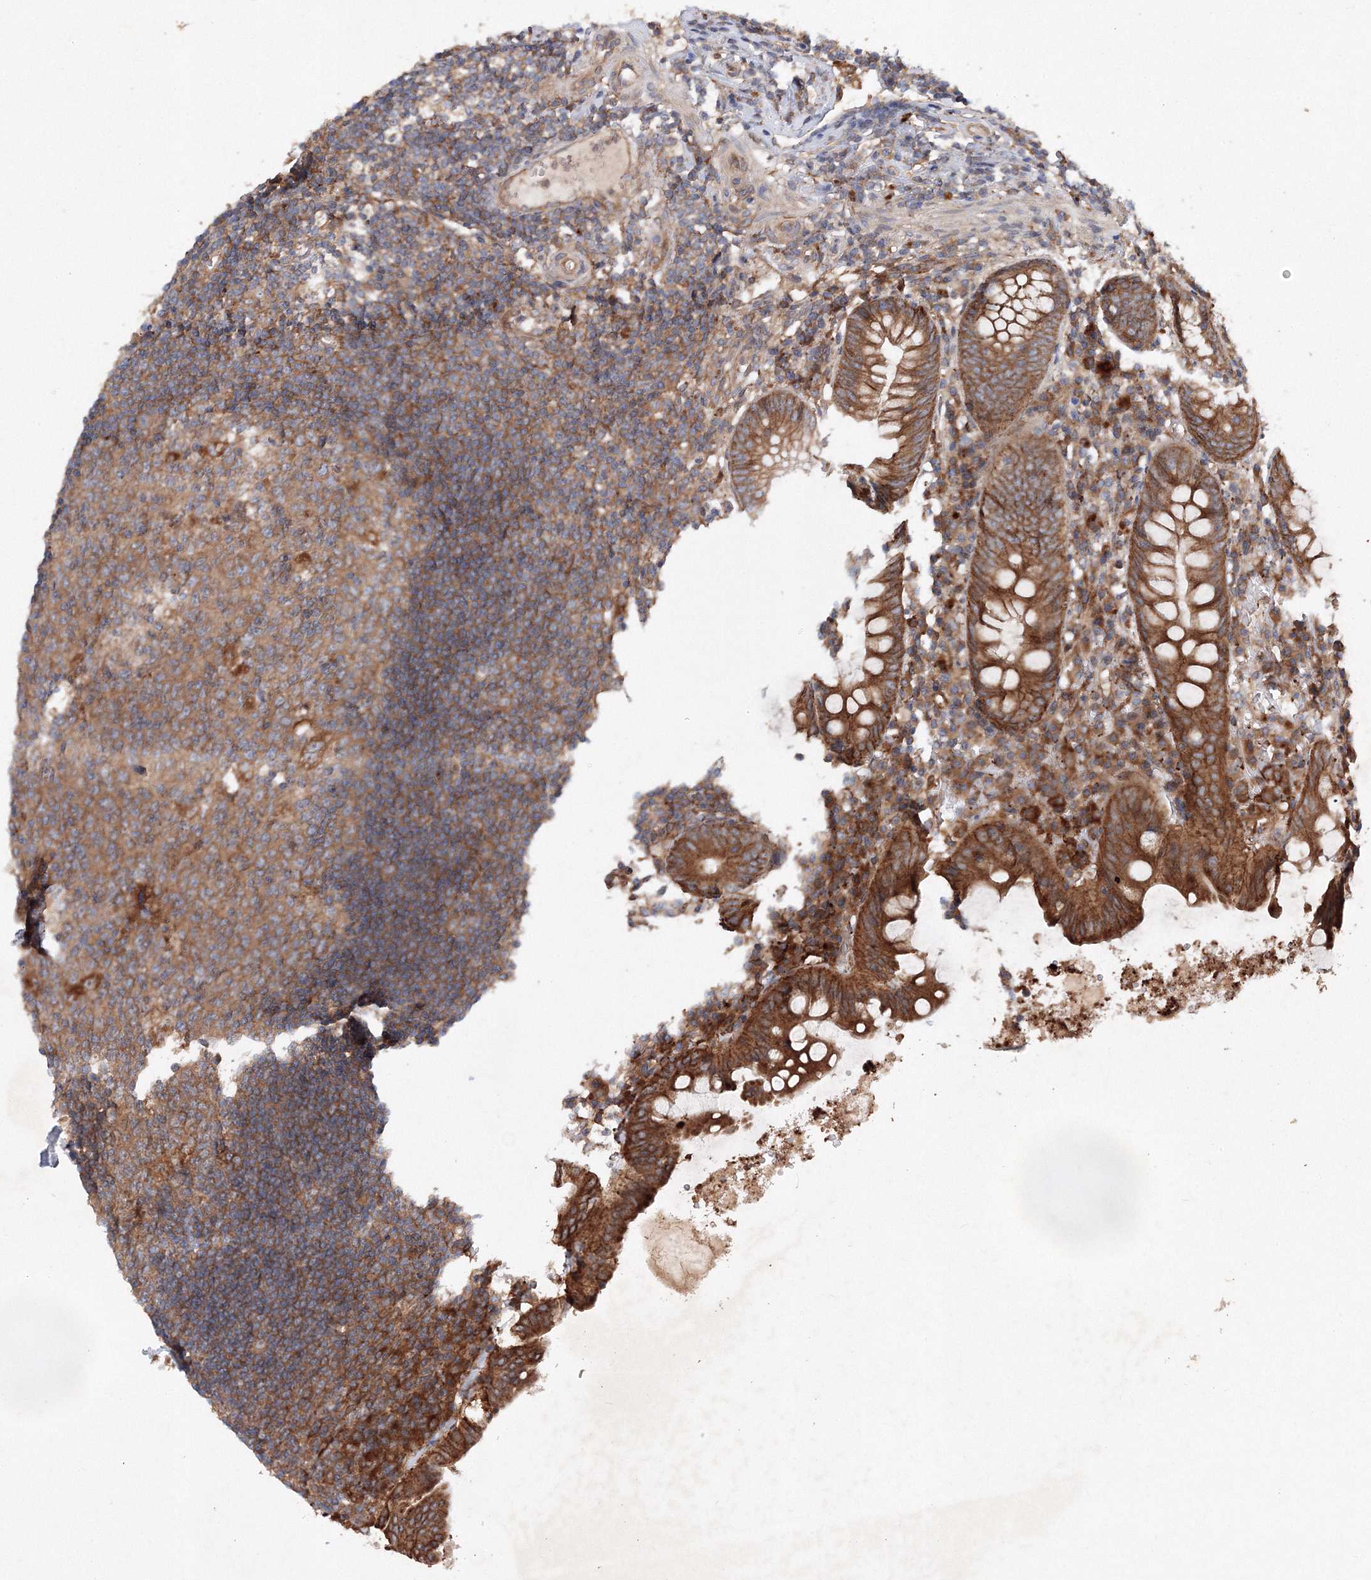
{"staining": {"intensity": "strong", "quantity": ">75%", "location": "cytoplasmic/membranous"}, "tissue": "appendix", "cell_type": "Glandular cells", "image_type": "normal", "snomed": [{"axis": "morphology", "description": "Normal tissue, NOS"}, {"axis": "topography", "description": "Appendix"}], "caption": "Immunohistochemistry (IHC) of unremarkable human appendix displays high levels of strong cytoplasmic/membranous expression in approximately >75% of glandular cells.", "gene": "SLC36A1", "patient": {"sex": "female", "age": 54}}